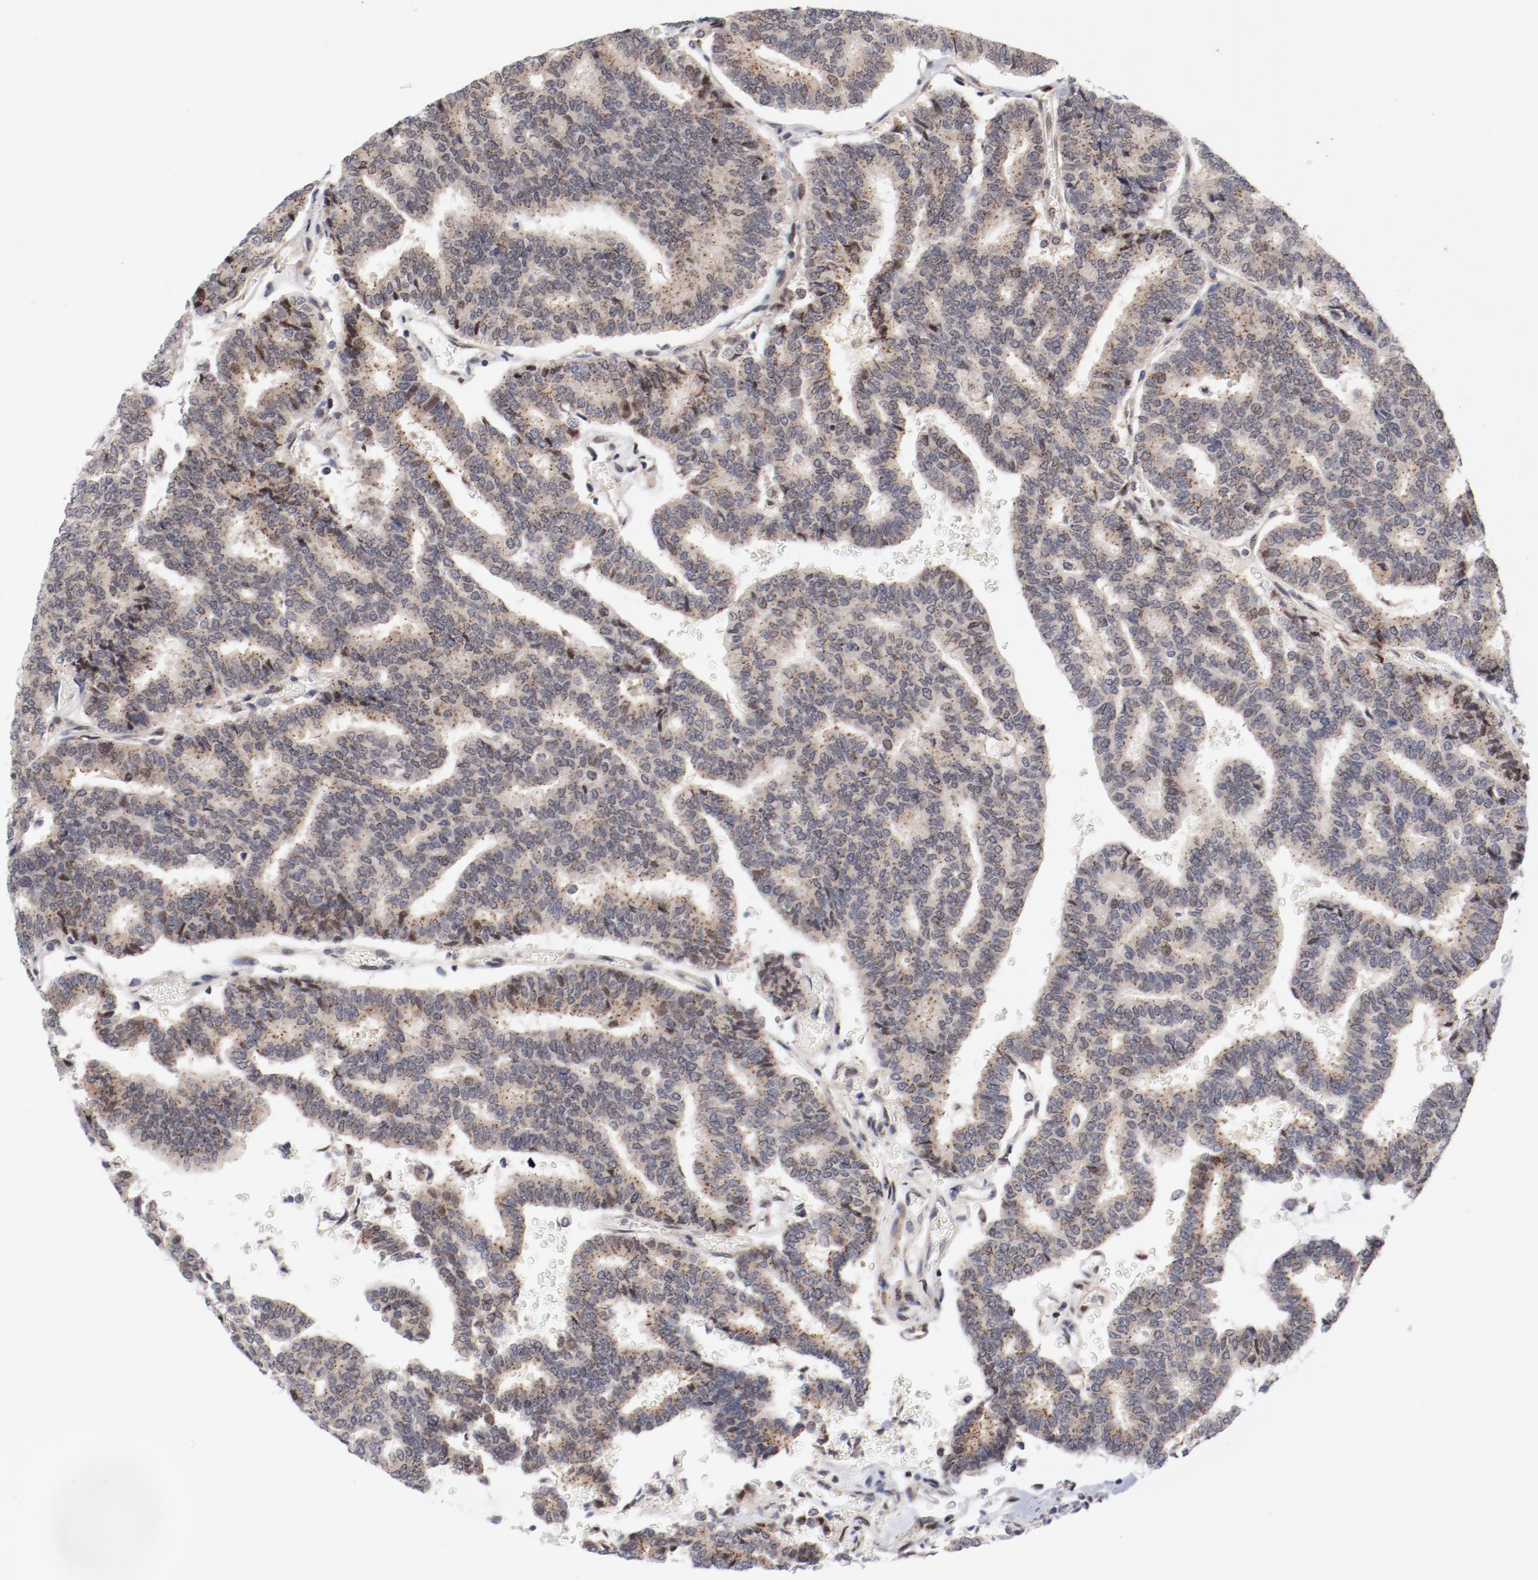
{"staining": {"intensity": "weak", "quantity": "<25%", "location": "cytoplasmic/membranous,nuclear"}, "tissue": "thyroid cancer", "cell_type": "Tumor cells", "image_type": "cancer", "snomed": [{"axis": "morphology", "description": "Papillary adenocarcinoma, NOS"}, {"axis": "topography", "description": "Thyroid gland"}], "caption": "Tumor cells show no significant expression in thyroid papillary adenocarcinoma. (Brightfield microscopy of DAB immunohistochemistry (IHC) at high magnification).", "gene": "RPL12", "patient": {"sex": "female", "age": 35}}